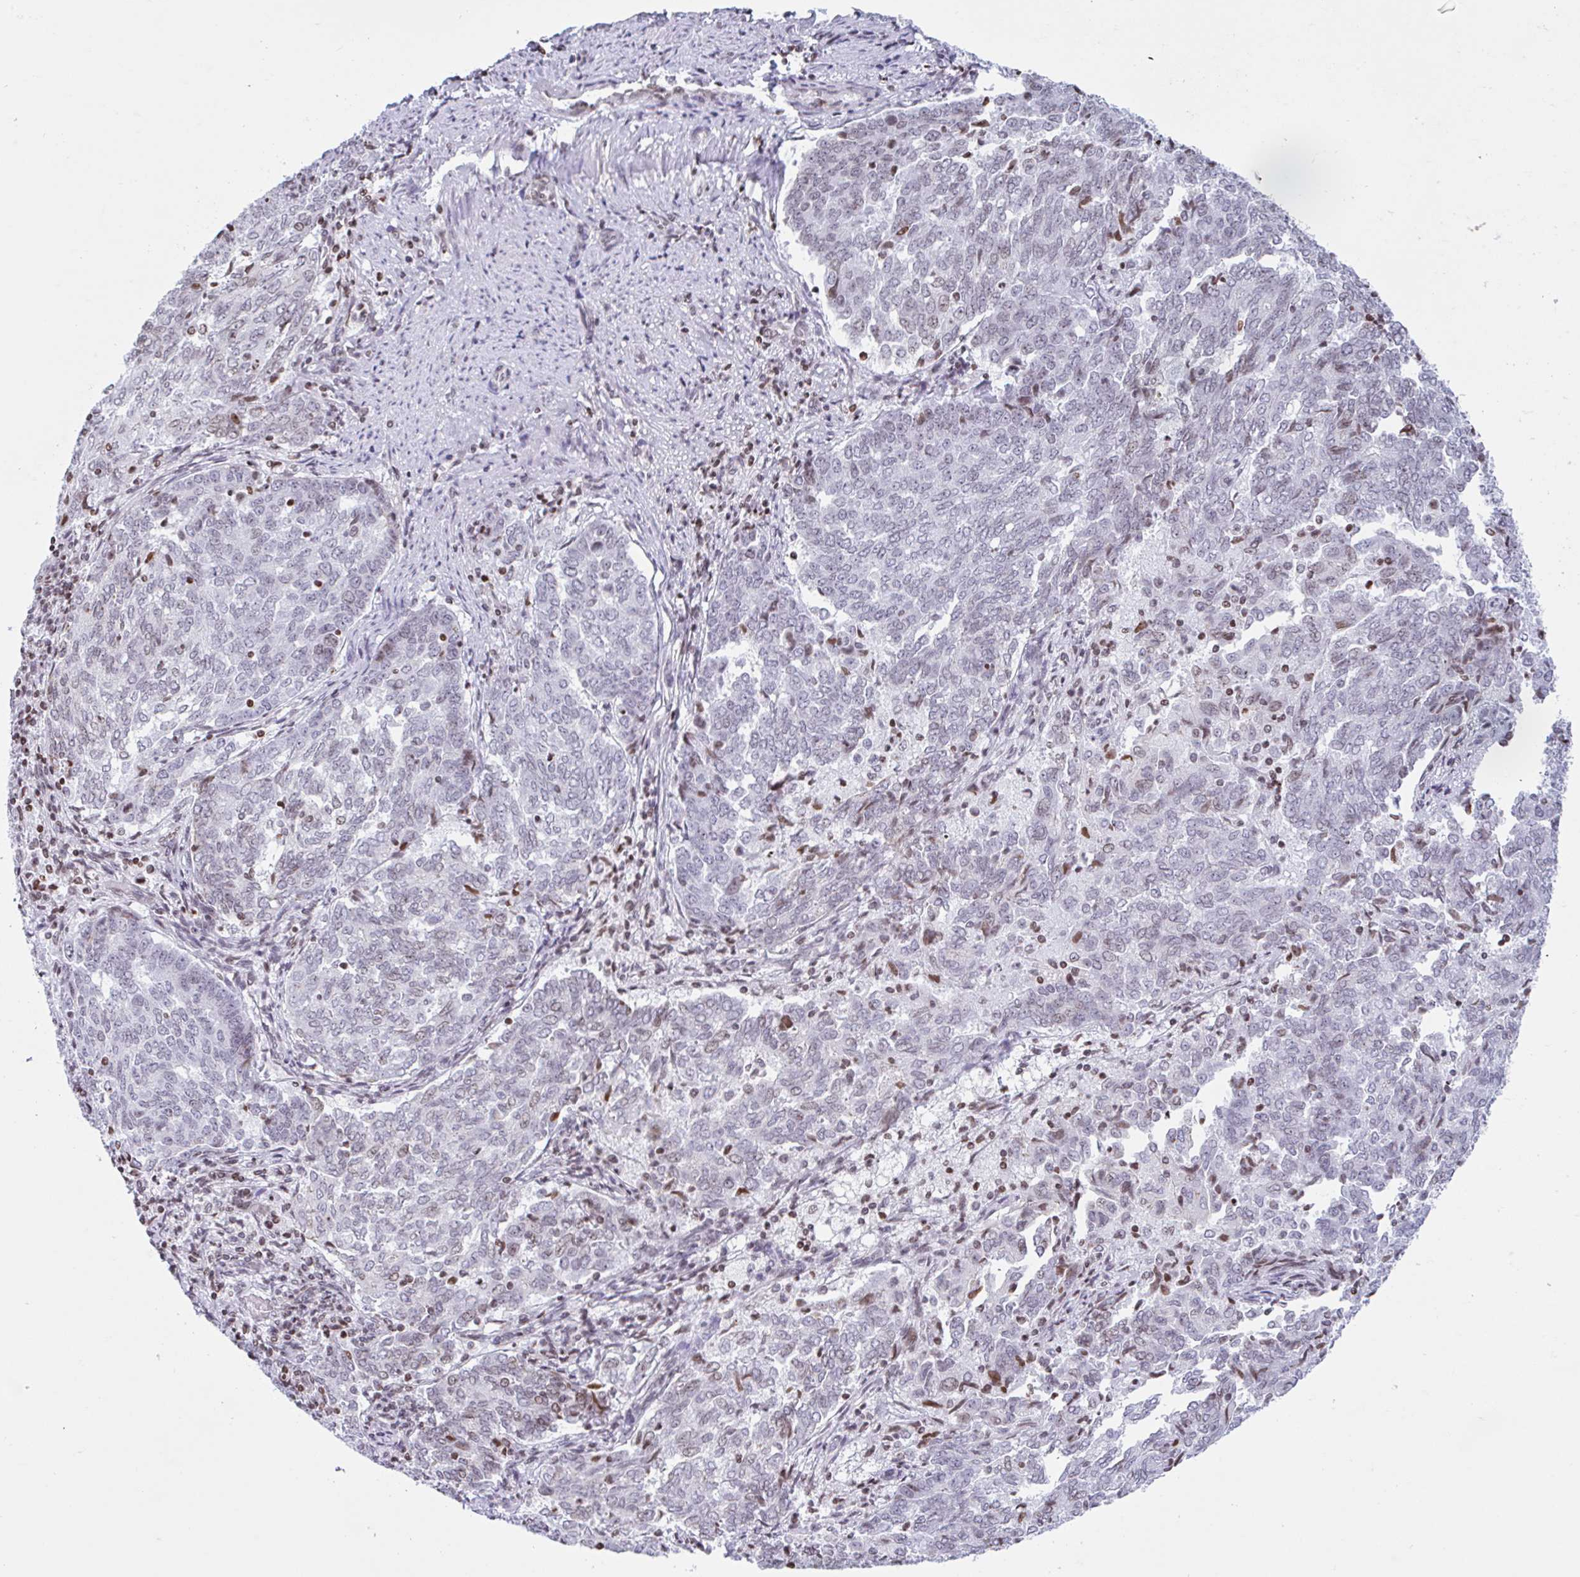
{"staining": {"intensity": "weak", "quantity": "25%-75%", "location": "nuclear"}, "tissue": "endometrial cancer", "cell_type": "Tumor cells", "image_type": "cancer", "snomed": [{"axis": "morphology", "description": "Adenocarcinoma, NOS"}, {"axis": "topography", "description": "Endometrium"}], "caption": "Protein staining of adenocarcinoma (endometrial) tissue exhibits weak nuclear staining in about 25%-75% of tumor cells.", "gene": "NOL6", "patient": {"sex": "female", "age": 80}}